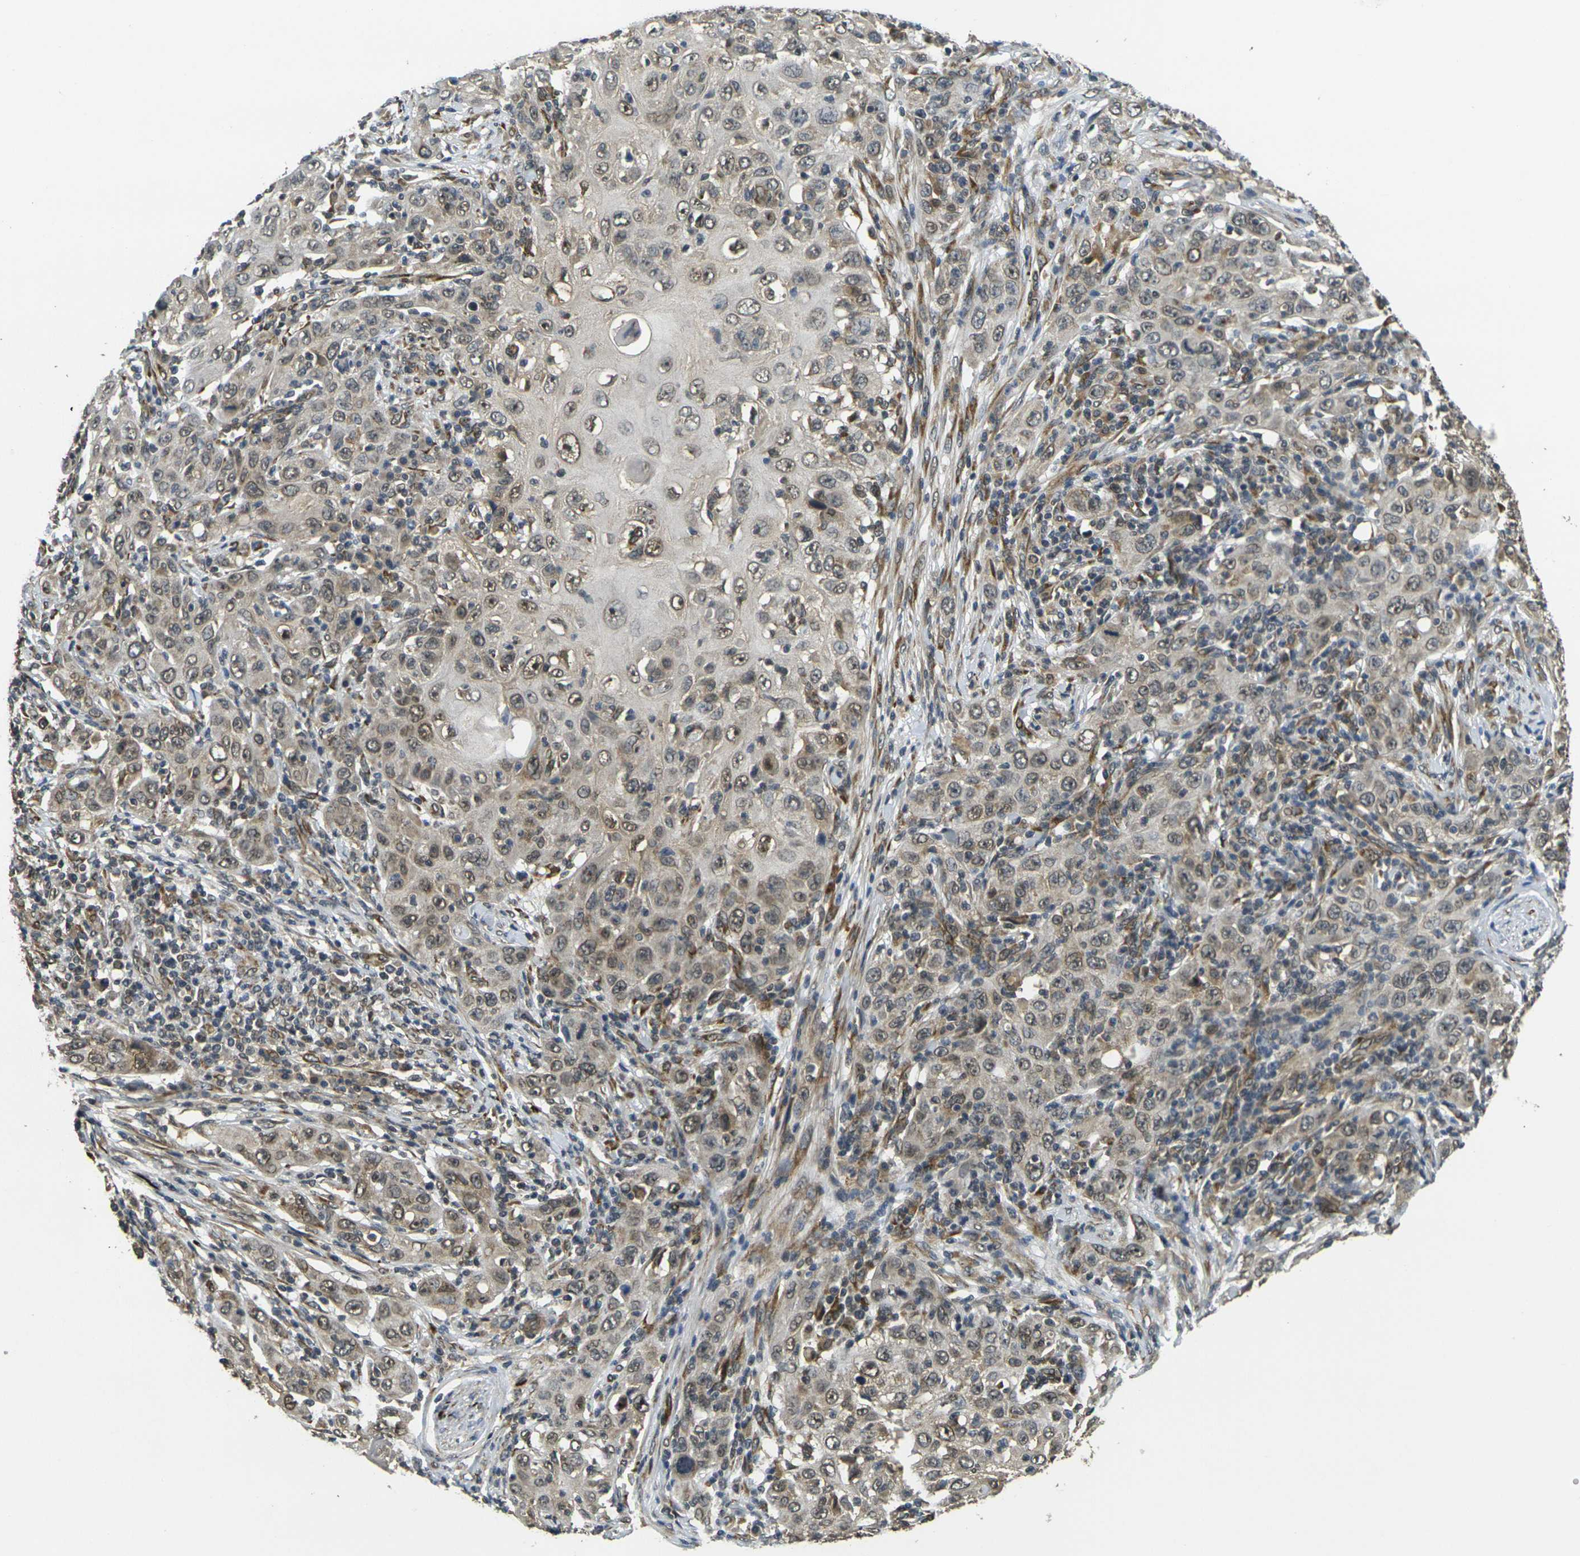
{"staining": {"intensity": "weak", "quantity": "25%-75%", "location": "cytoplasmic/membranous,nuclear"}, "tissue": "skin cancer", "cell_type": "Tumor cells", "image_type": "cancer", "snomed": [{"axis": "morphology", "description": "Squamous cell carcinoma, NOS"}, {"axis": "topography", "description": "Skin"}], "caption": "Tumor cells reveal low levels of weak cytoplasmic/membranous and nuclear positivity in approximately 25%-75% of cells in human skin cancer. The staining is performed using DAB brown chromogen to label protein expression. The nuclei are counter-stained blue using hematoxylin.", "gene": "FUT11", "patient": {"sex": "female", "age": 88}}